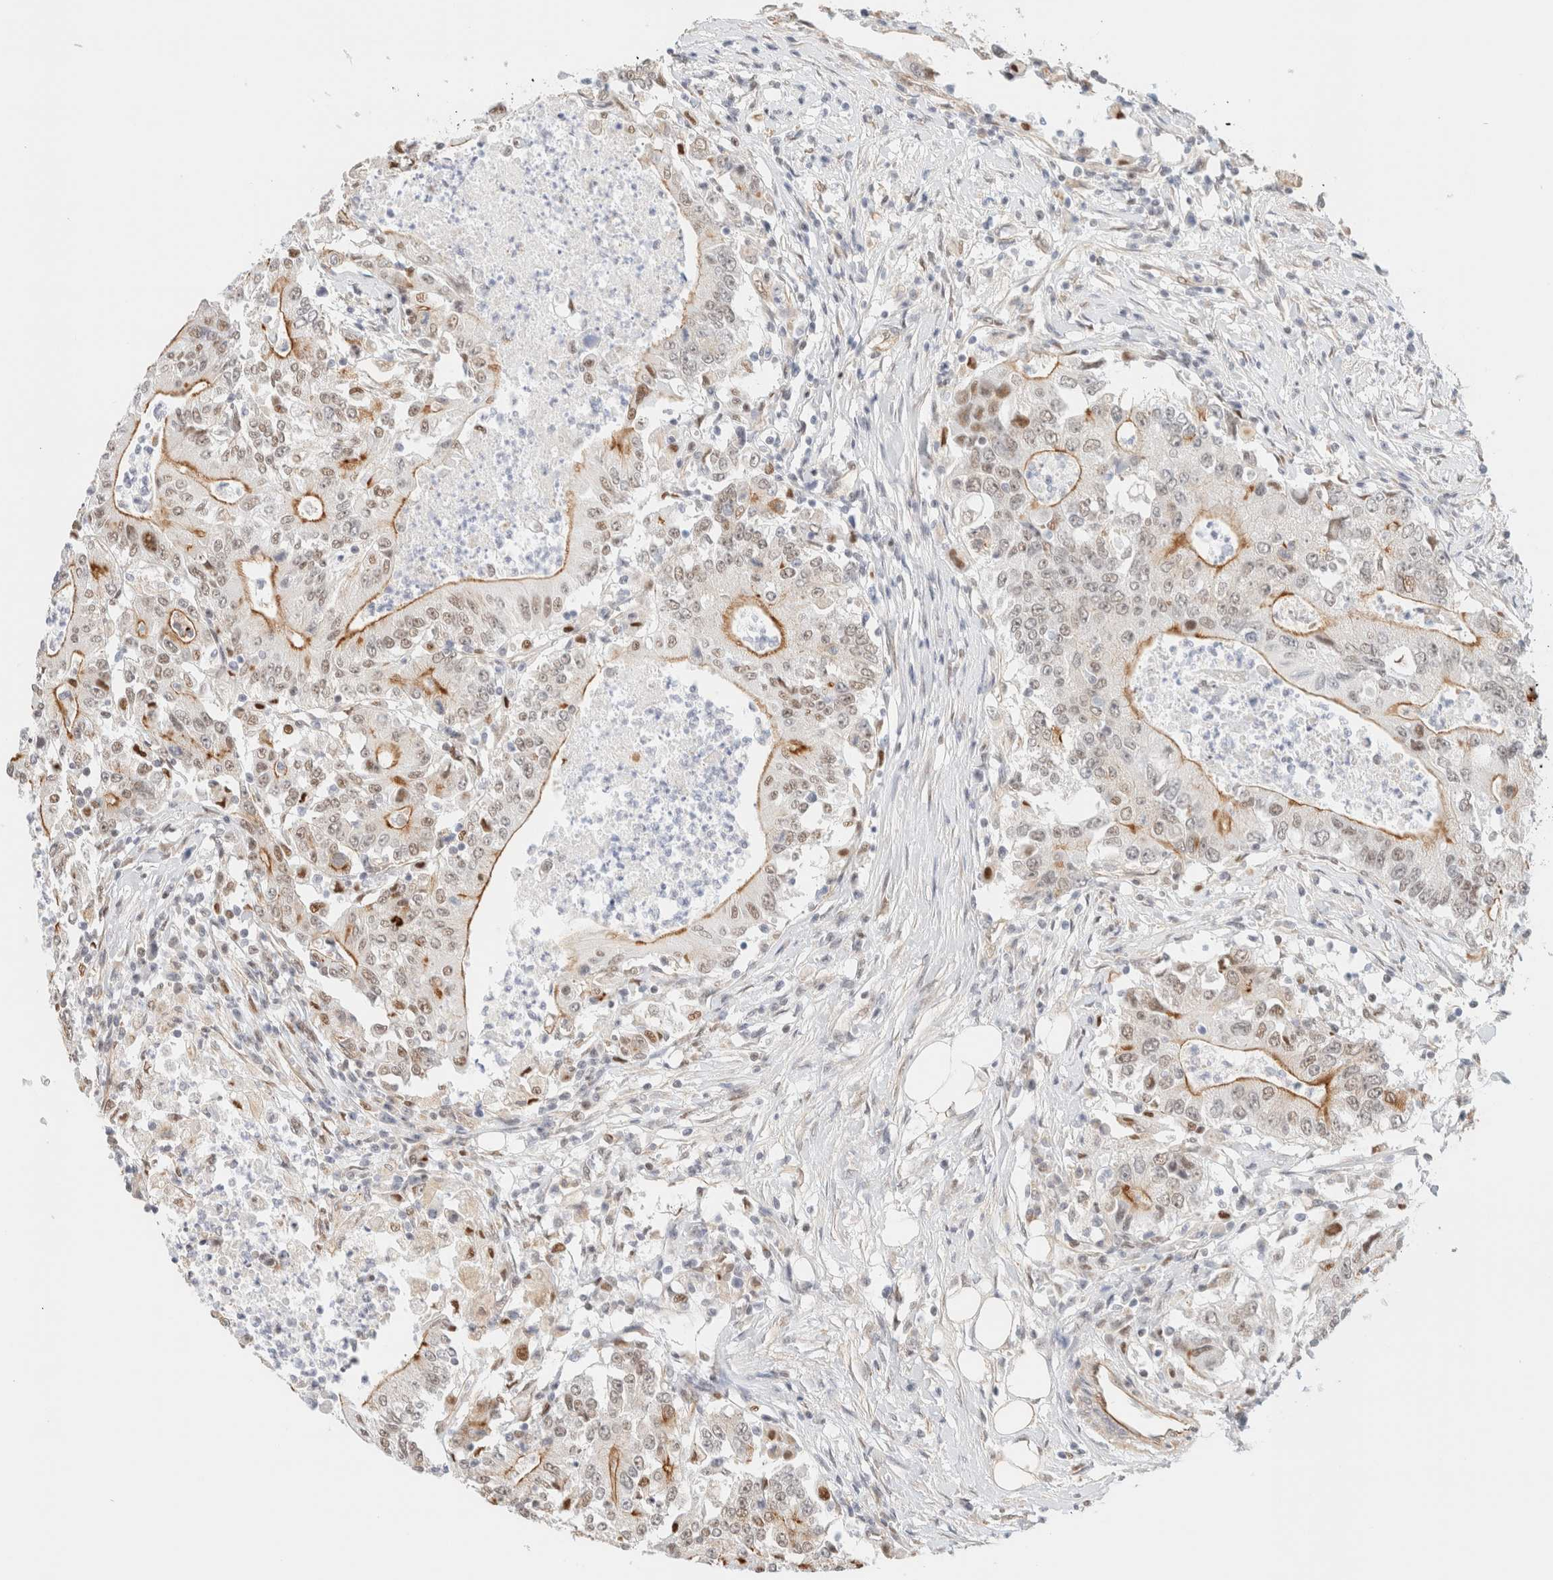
{"staining": {"intensity": "moderate", "quantity": "25%-75%", "location": "cytoplasmic/membranous,nuclear"}, "tissue": "colorectal cancer", "cell_type": "Tumor cells", "image_type": "cancer", "snomed": [{"axis": "morphology", "description": "Adenocarcinoma, NOS"}, {"axis": "topography", "description": "Colon"}], "caption": "A brown stain labels moderate cytoplasmic/membranous and nuclear staining of a protein in human colorectal cancer tumor cells.", "gene": "ARID5A", "patient": {"sex": "female", "age": 77}}